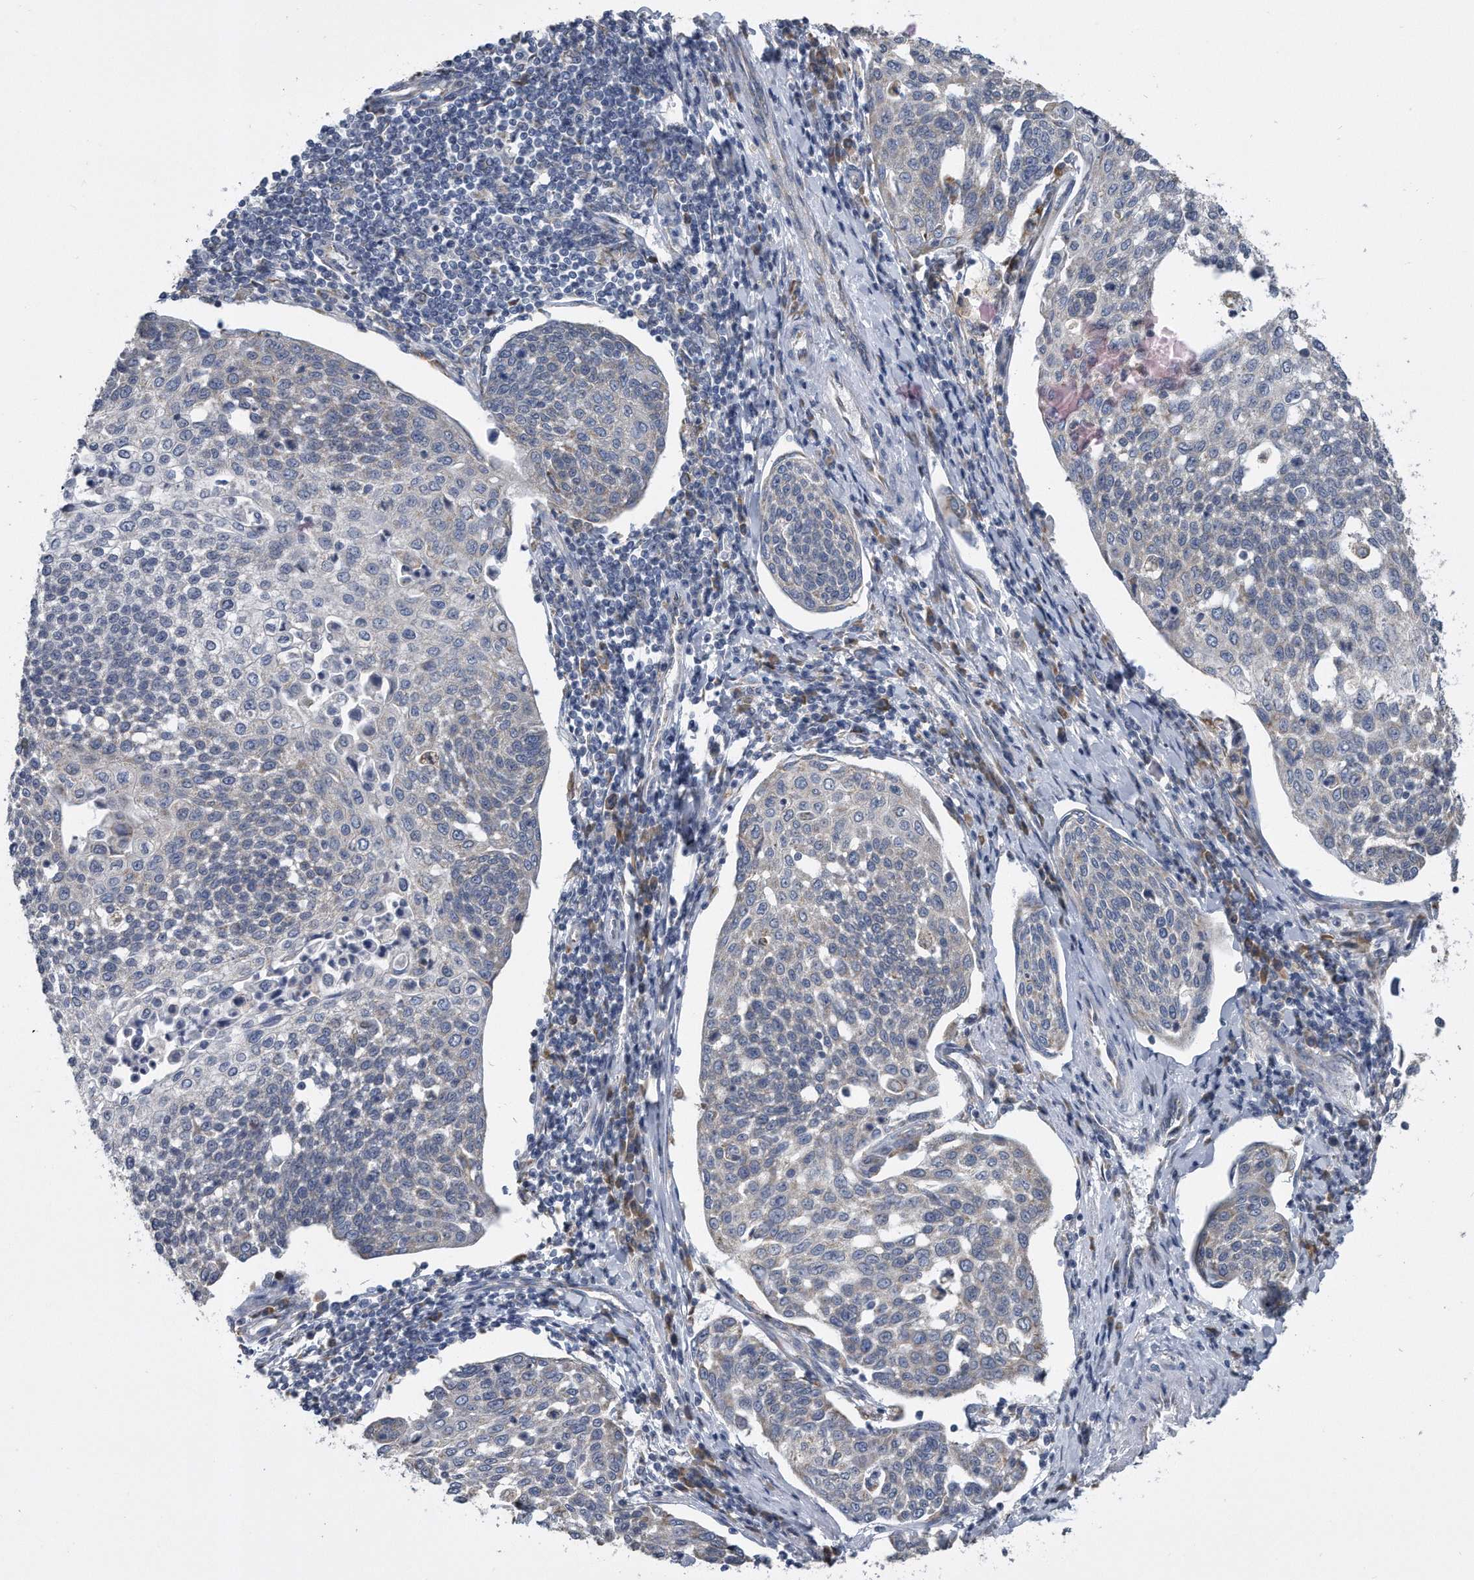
{"staining": {"intensity": "negative", "quantity": "none", "location": "none"}, "tissue": "cervical cancer", "cell_type": "Tumor cells", "image_type": "cancer", "snomed": [{"axis": "morphology", "description": "Squamous cell carcinoma, NOS"}, {"axis": "topography", "description": "Cervix"}], "caption": "The IHC micrograph has no significant expression in tumor cells of cervical cancer tissue. (IHC, brightfield microscopy, high magnification).", "gene": "CCDC47", "patient": {"sex": "female", "age": 34}}